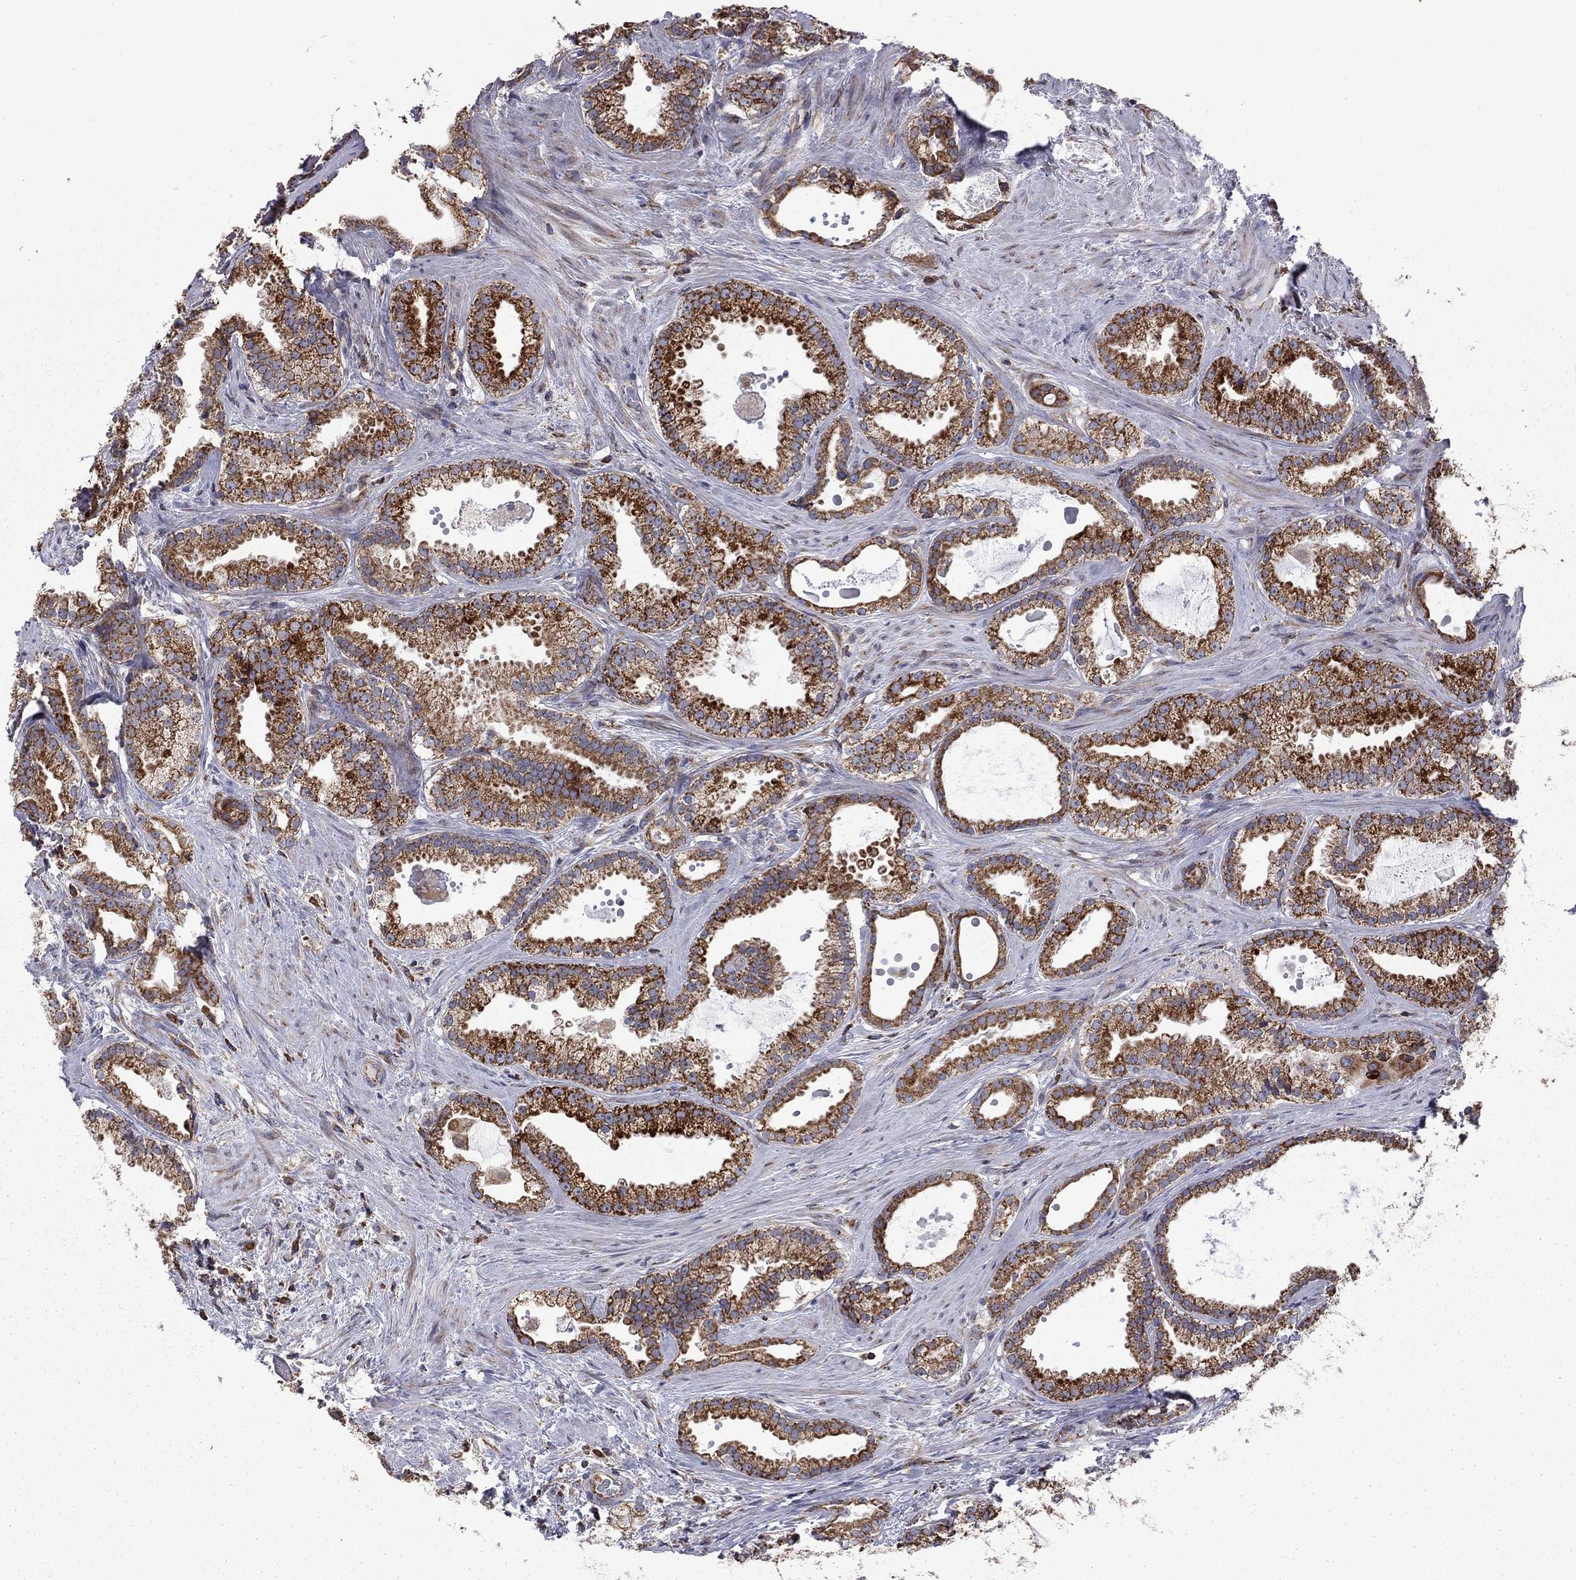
{"staining": {"intensity": "strong", "quantity": "25%-75%", "location": "cytoplasmic/membranous"}, "tissue": "prostate cancer", "cell_type": "Tumor cells", "image_type": "cancer", "snomed": [{"axis": "morphology", "description": "Adenocarcinoma, NOS"}, {"axis": "morphology", "description": "Adenocarcinoma, High grade"}, {"axis": "topography", "description": "Prostate"}], "caption": "Strong cytoplasmic/membranous protein expression is seen in about 25%-75% of tumor cells in prostate adenocarcinoma.", "gene": "CLPTM1", "patient": {"sex": "male", "age": 64}}